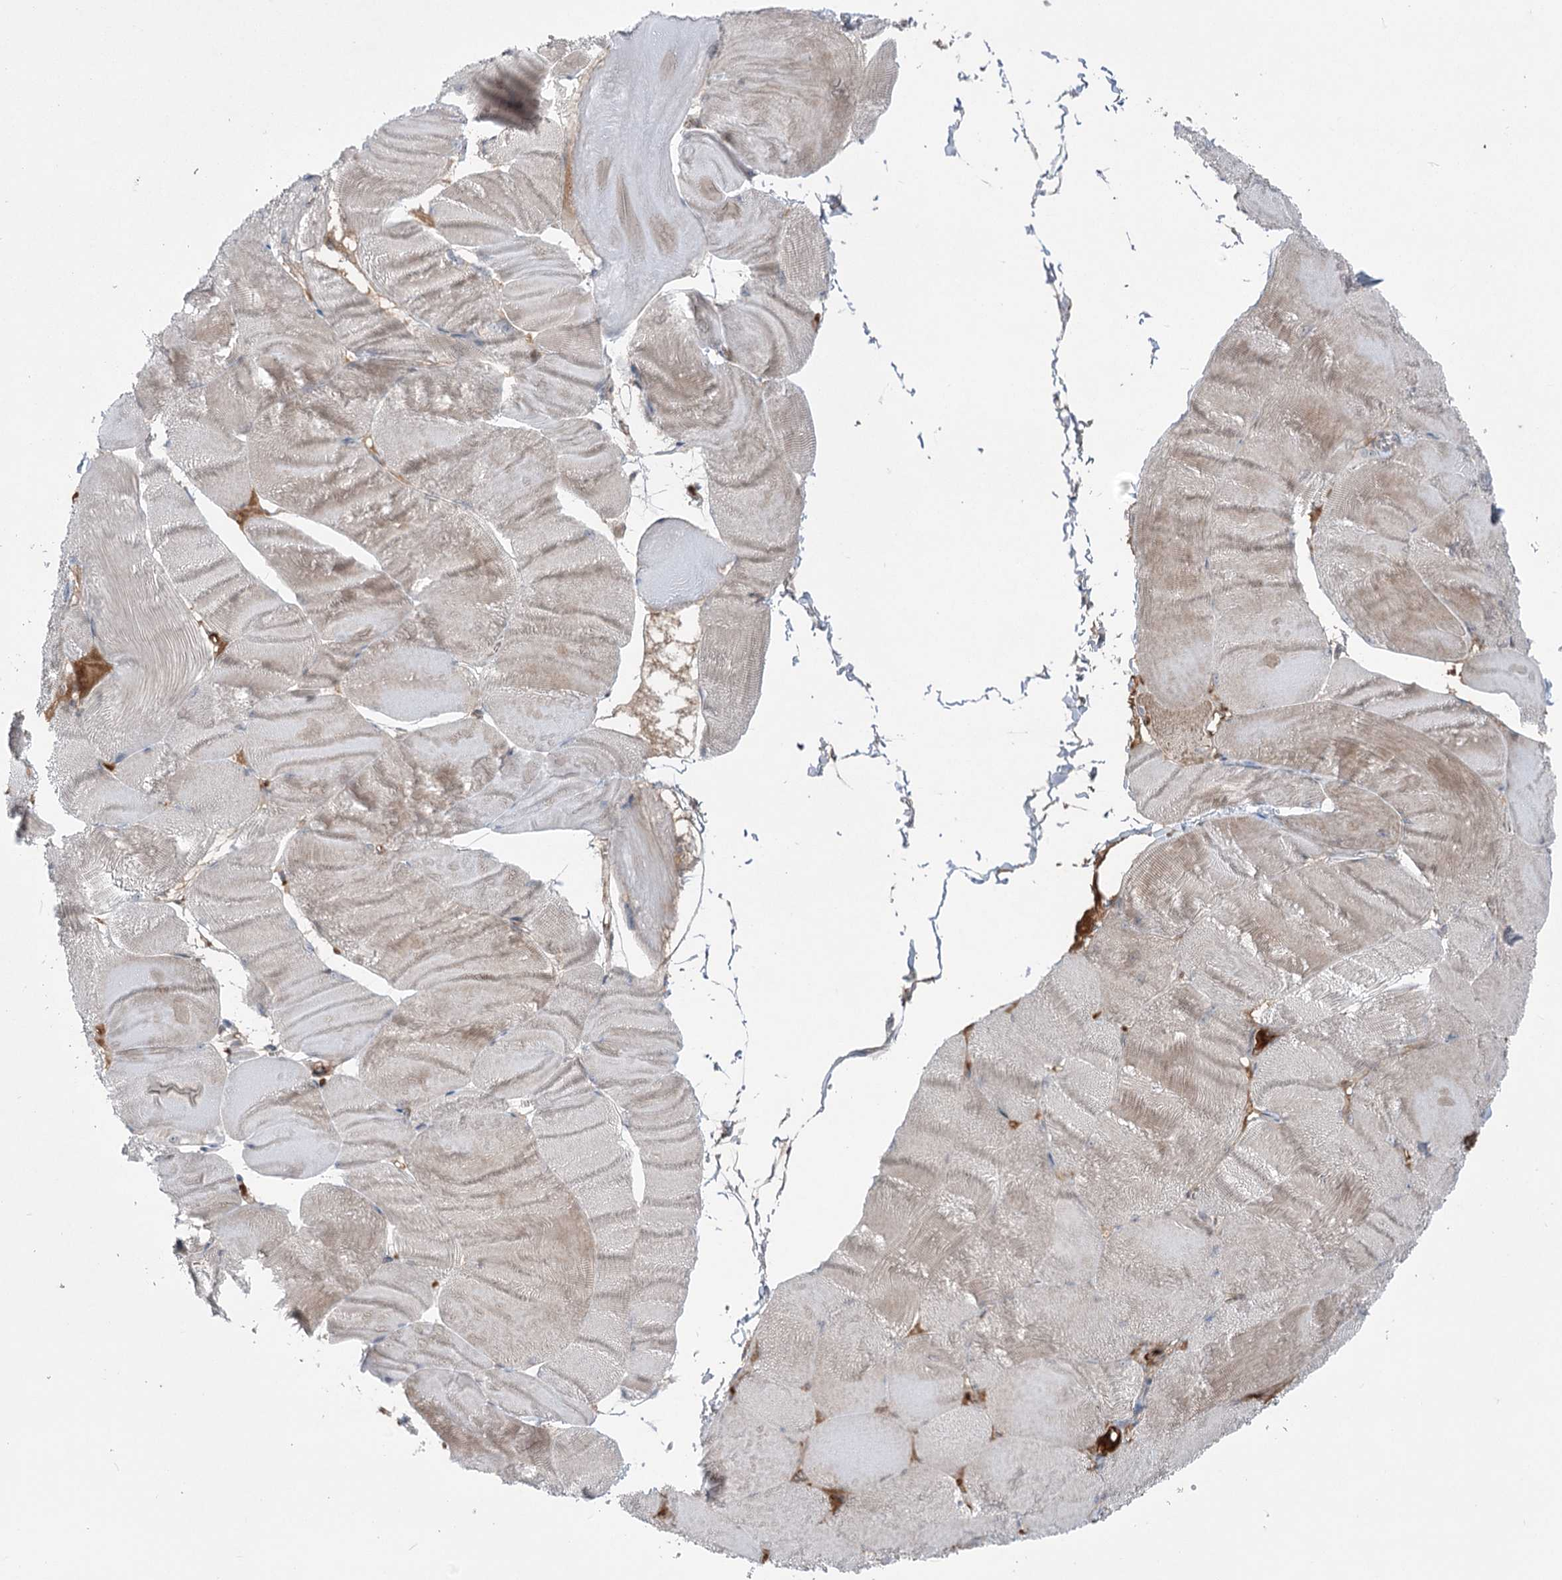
{"staining": {"intensity": "weak", "quantity": "25%-75%", "location": "cytoplasmic/membranous"}, "tissue": "skeletal muscle", "cell_type": "Myocytes", "image_type": "normal", "snomed": [{"axis": "morphology", "description": "Normal tissue, NOS"}, {"axis": "morphology", "description": "Basal cell carcinoma"}, {"axis": "topography", "description": "Skeletal muscle"}], "caption": "Skeletal muscle stained with IHC displays weak cytoplasmic/membranous positivity in approximately 25%-75% of myocytes. The staining is performed using DAB brown chromogen to label protein expression. The nuclei are counter-stained blue using hematoxylin.", "gene": "PLEKHA5", "patient": {"sex": "female", "age": 64}}